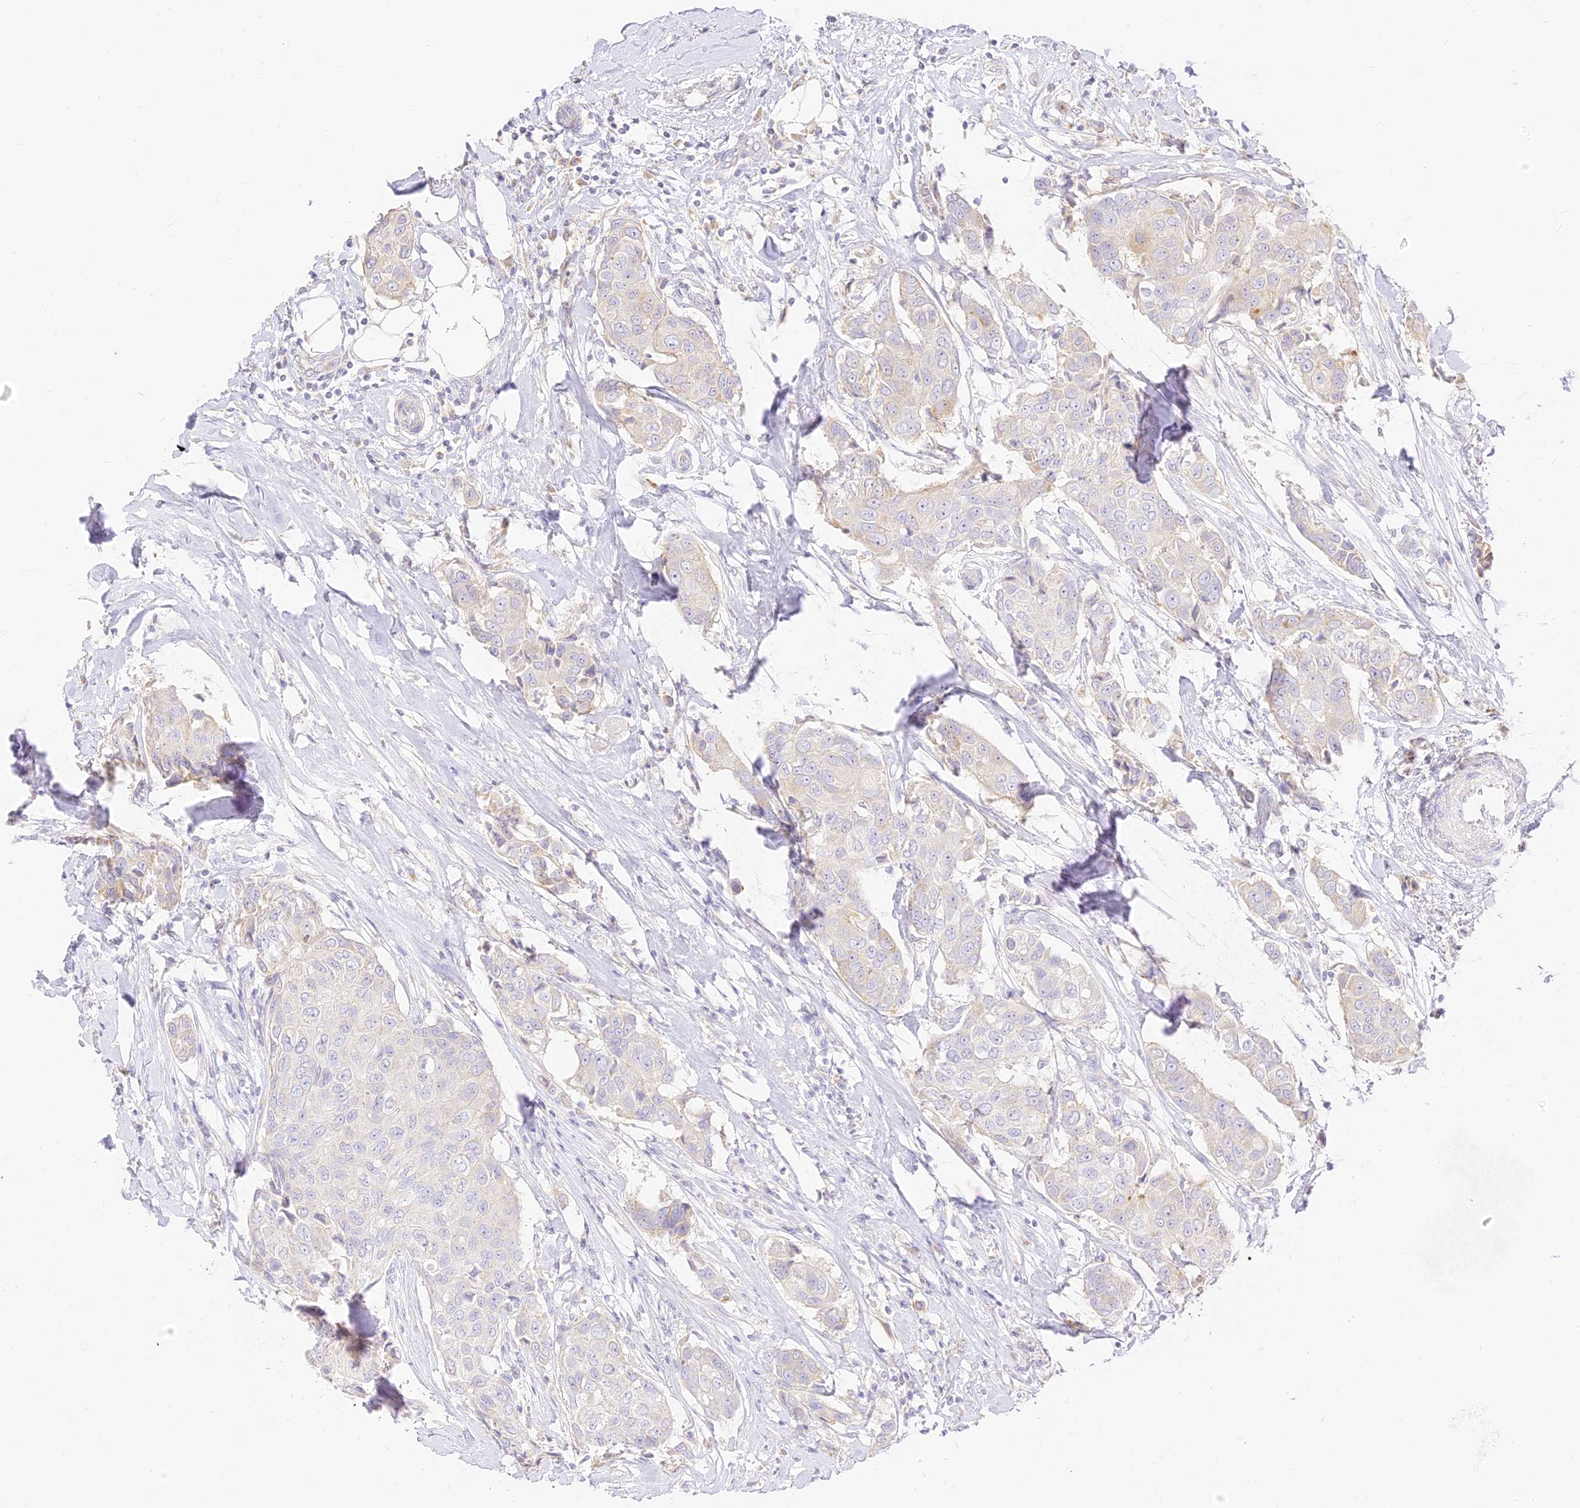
{"staining": {"intensity": "negative", "quantity": "none", "location": "none"}, "tissue": "breast cancer", "cell_type": "Tumor cells", "image_type": "cancer", "snomed": [{"axis": "morphology", "description": "Duct carcinoma"}, {"axis": "topography", "description": "Breast"}], "caption": "IHC micrograph of neoplastic tissue: breast cancer (invasive ductal carcinoma) stained with DAB (3,3'-diaminobenzidine) exhibits no significant protein staining in tumor cells.", "gene": "LRRC15", "patient": {"sex": "female", "age": 80}}